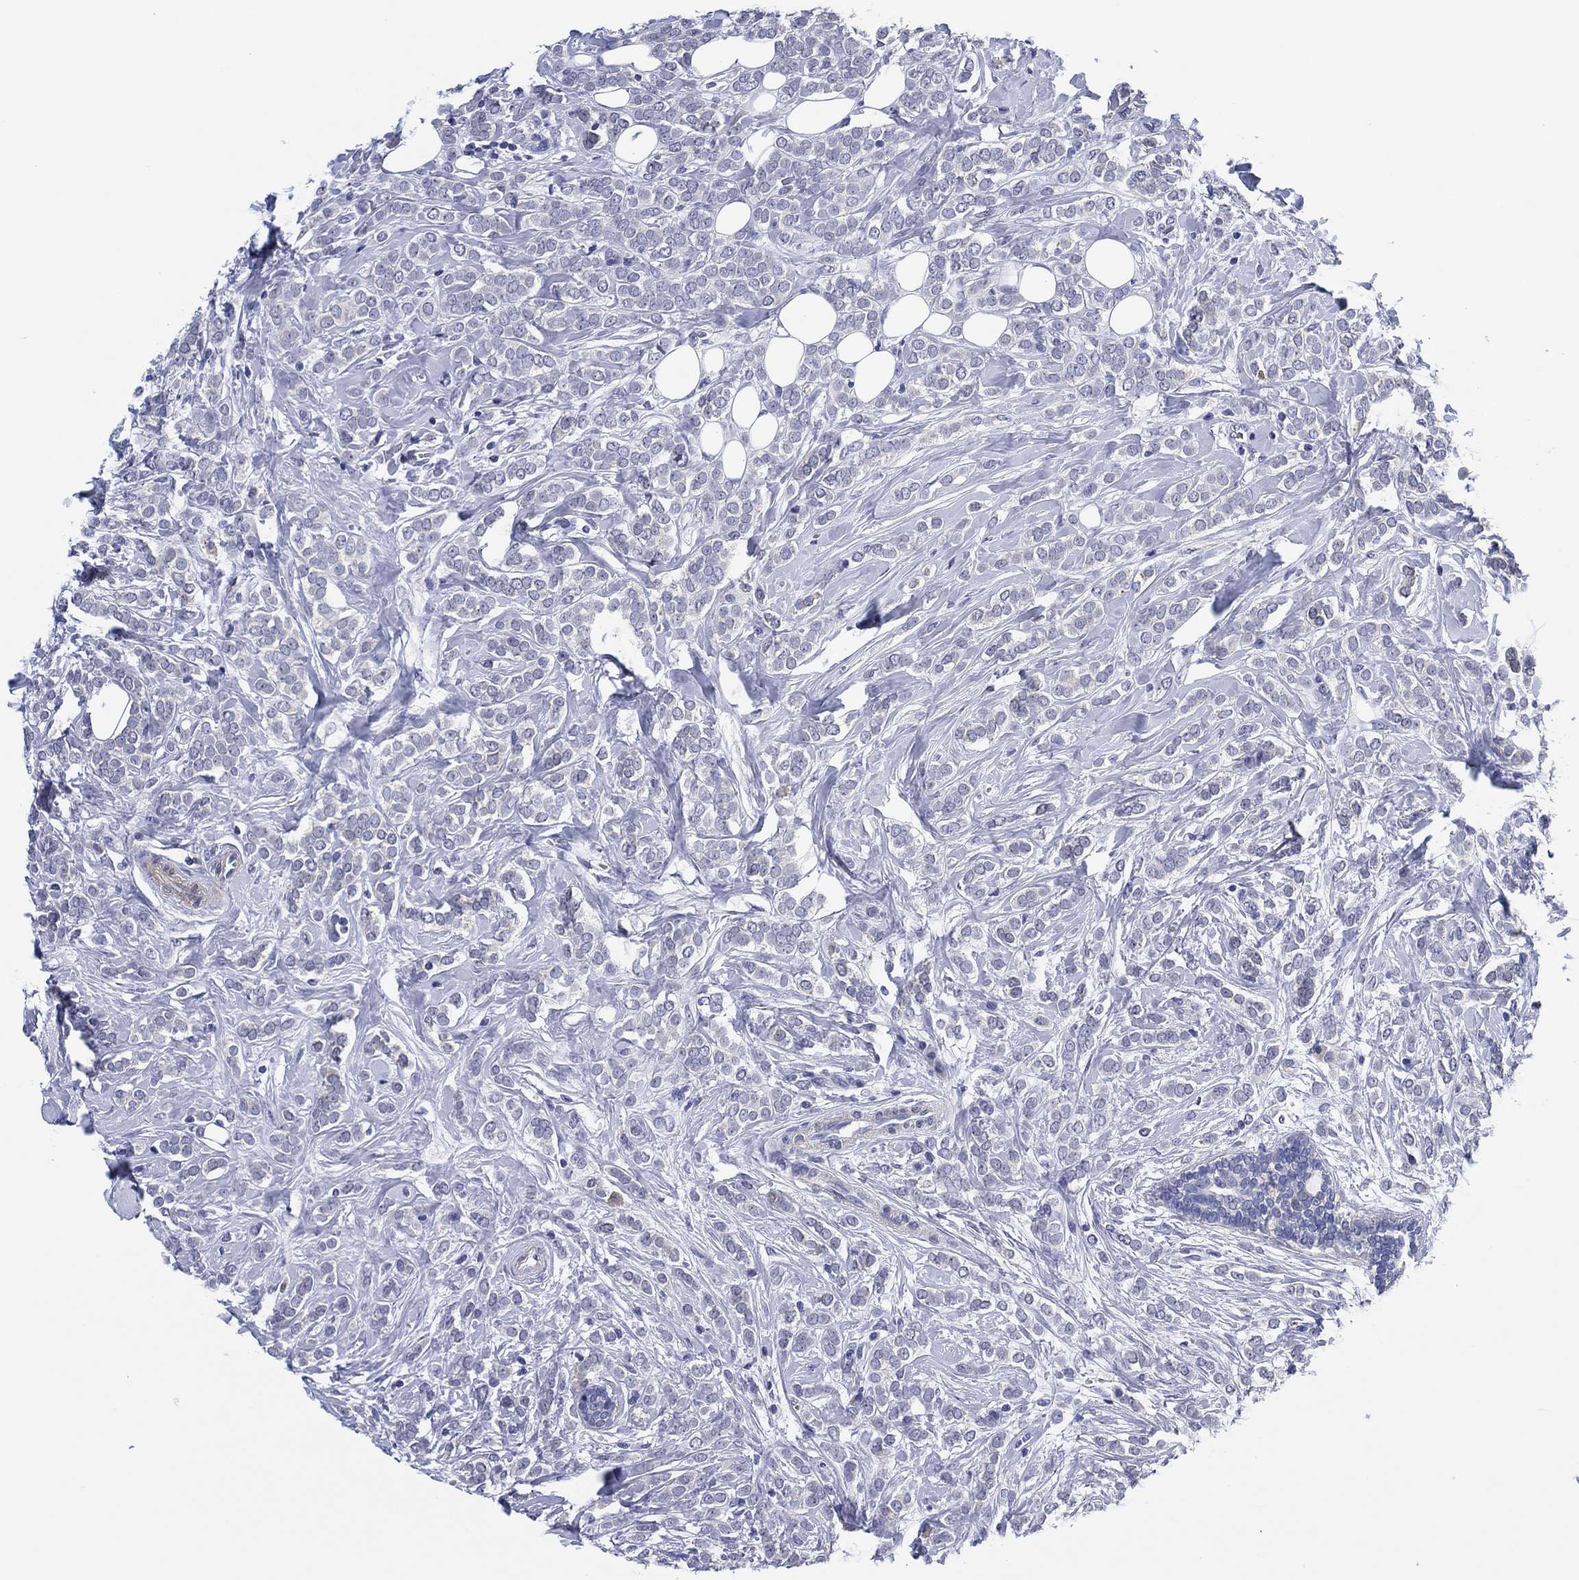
{"staining": {"intensity": "negative", "quantity": "none", "location": "none"}, "tissue": "breast cancer", "cell_type": "Tumor cells", "image_type": "cancer", "snomed": [{"axis": "morphology", "description": "Lobular carcinoma"}, {"axis": "topography", "description": "Breast"}], "caption": "Tumor cells show no significant protein staining in breast cancer (lobular carcinoma). The staining was performed using DAB to visualize the protein expression in brown, while the nuclei were stained in blue with hematoxylin (Magnification: 20x).", "gene": "CLIP3", "patient": {"sex": "female", "age": 49}}